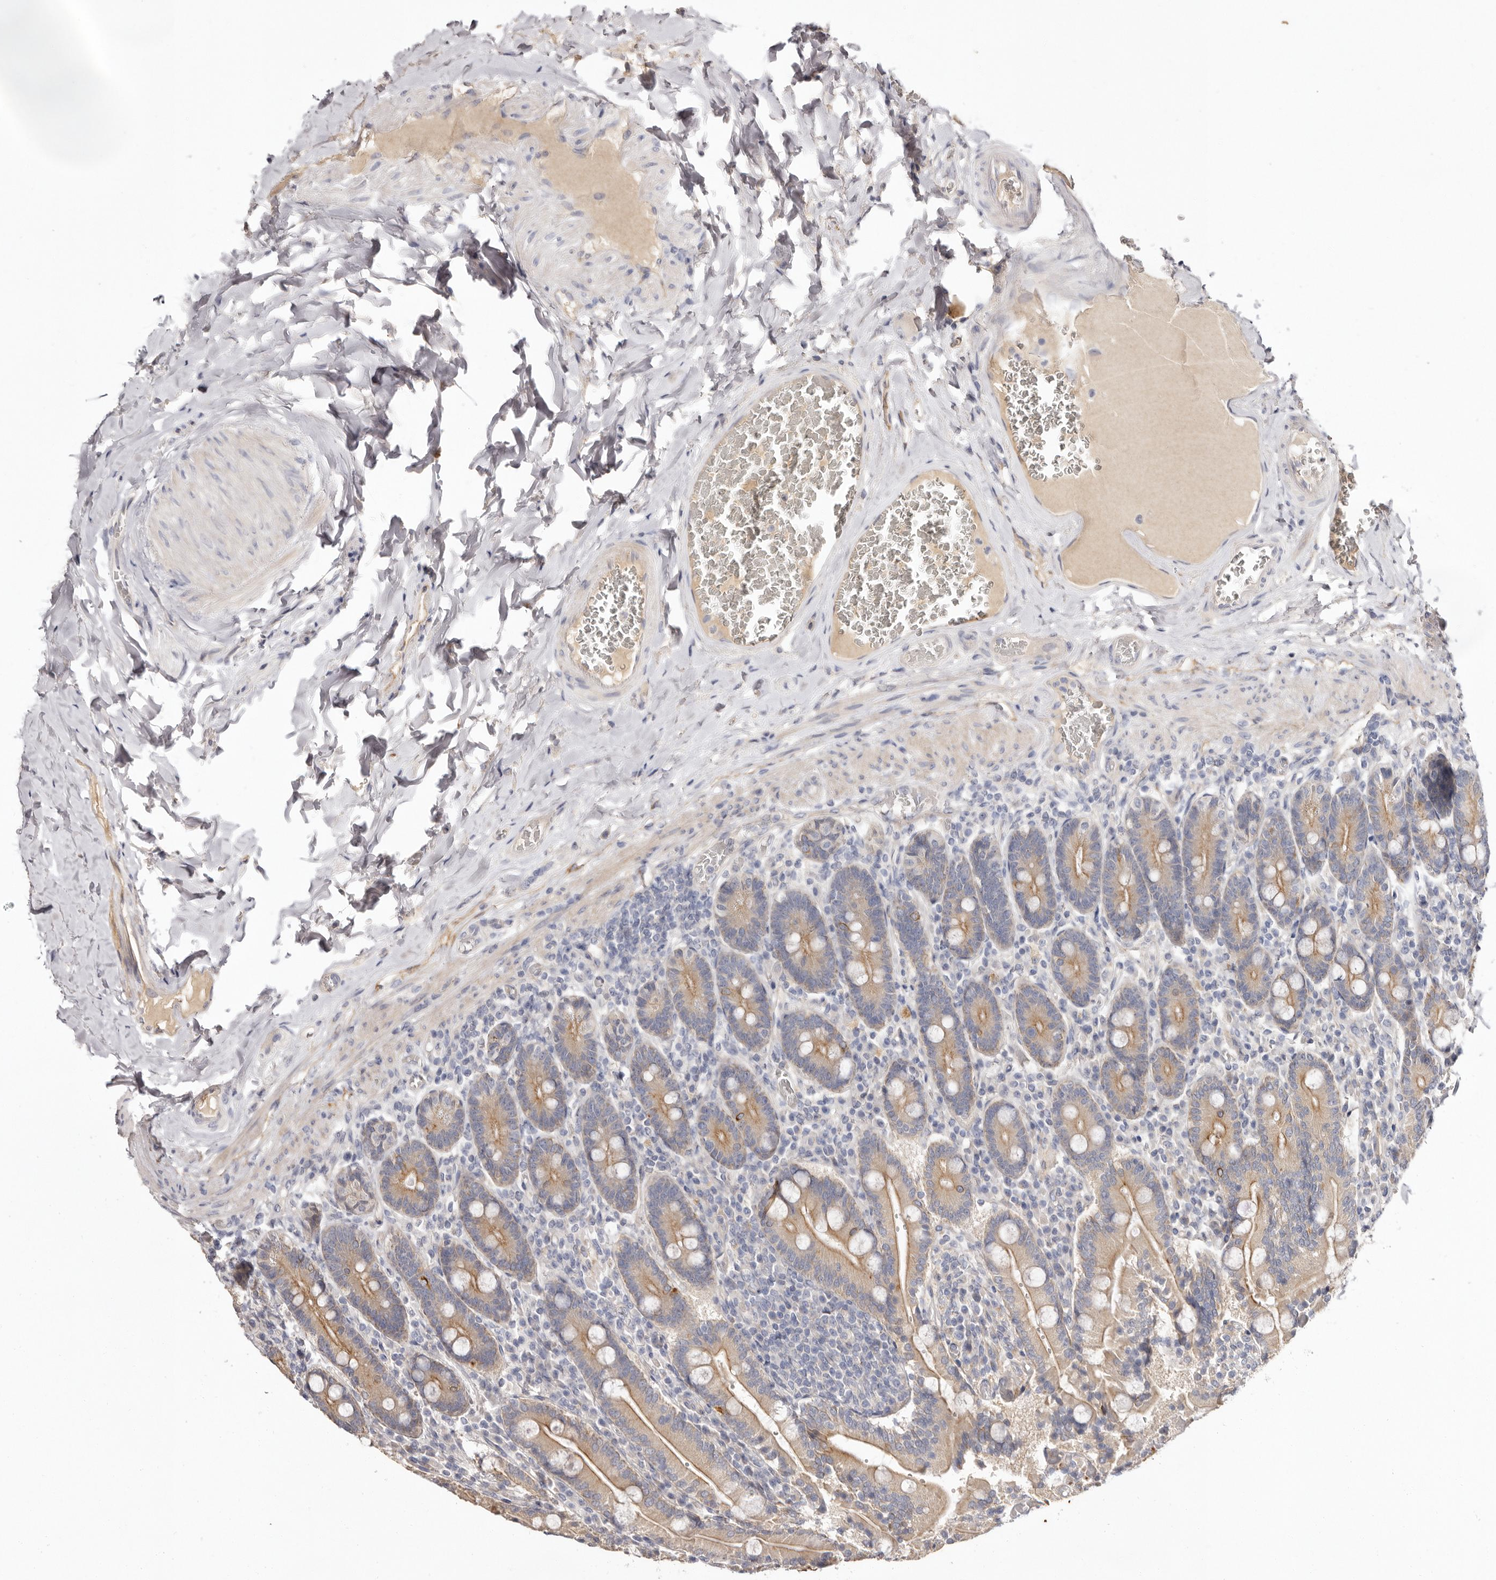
{"staining": {"intensity": "moderate", "quantity": ">75%", "location": "cytoplasmic/membranous"}, "tissue": "duodenum", "cell_type": "Glandular cells", "image_type": "normal", "snomed": [{"axis": "morphology", "description": "Normal tissue, NOS"}, {"axis": "topography", "description": "Duodenum"}], "caption": "Glandular cells exhibit moderate cytoplasmic/membranous staining in approximately >75% of cells in unremarkable duodenum. The protein of interest is stained brown, and the nuclei are stained in blue (DAB (3,3'-diaminobenzidine) IHC with brightfield microscopy, high magnification).", "gene": "STK16", "patient": {"sex": "female", "age": 62}}